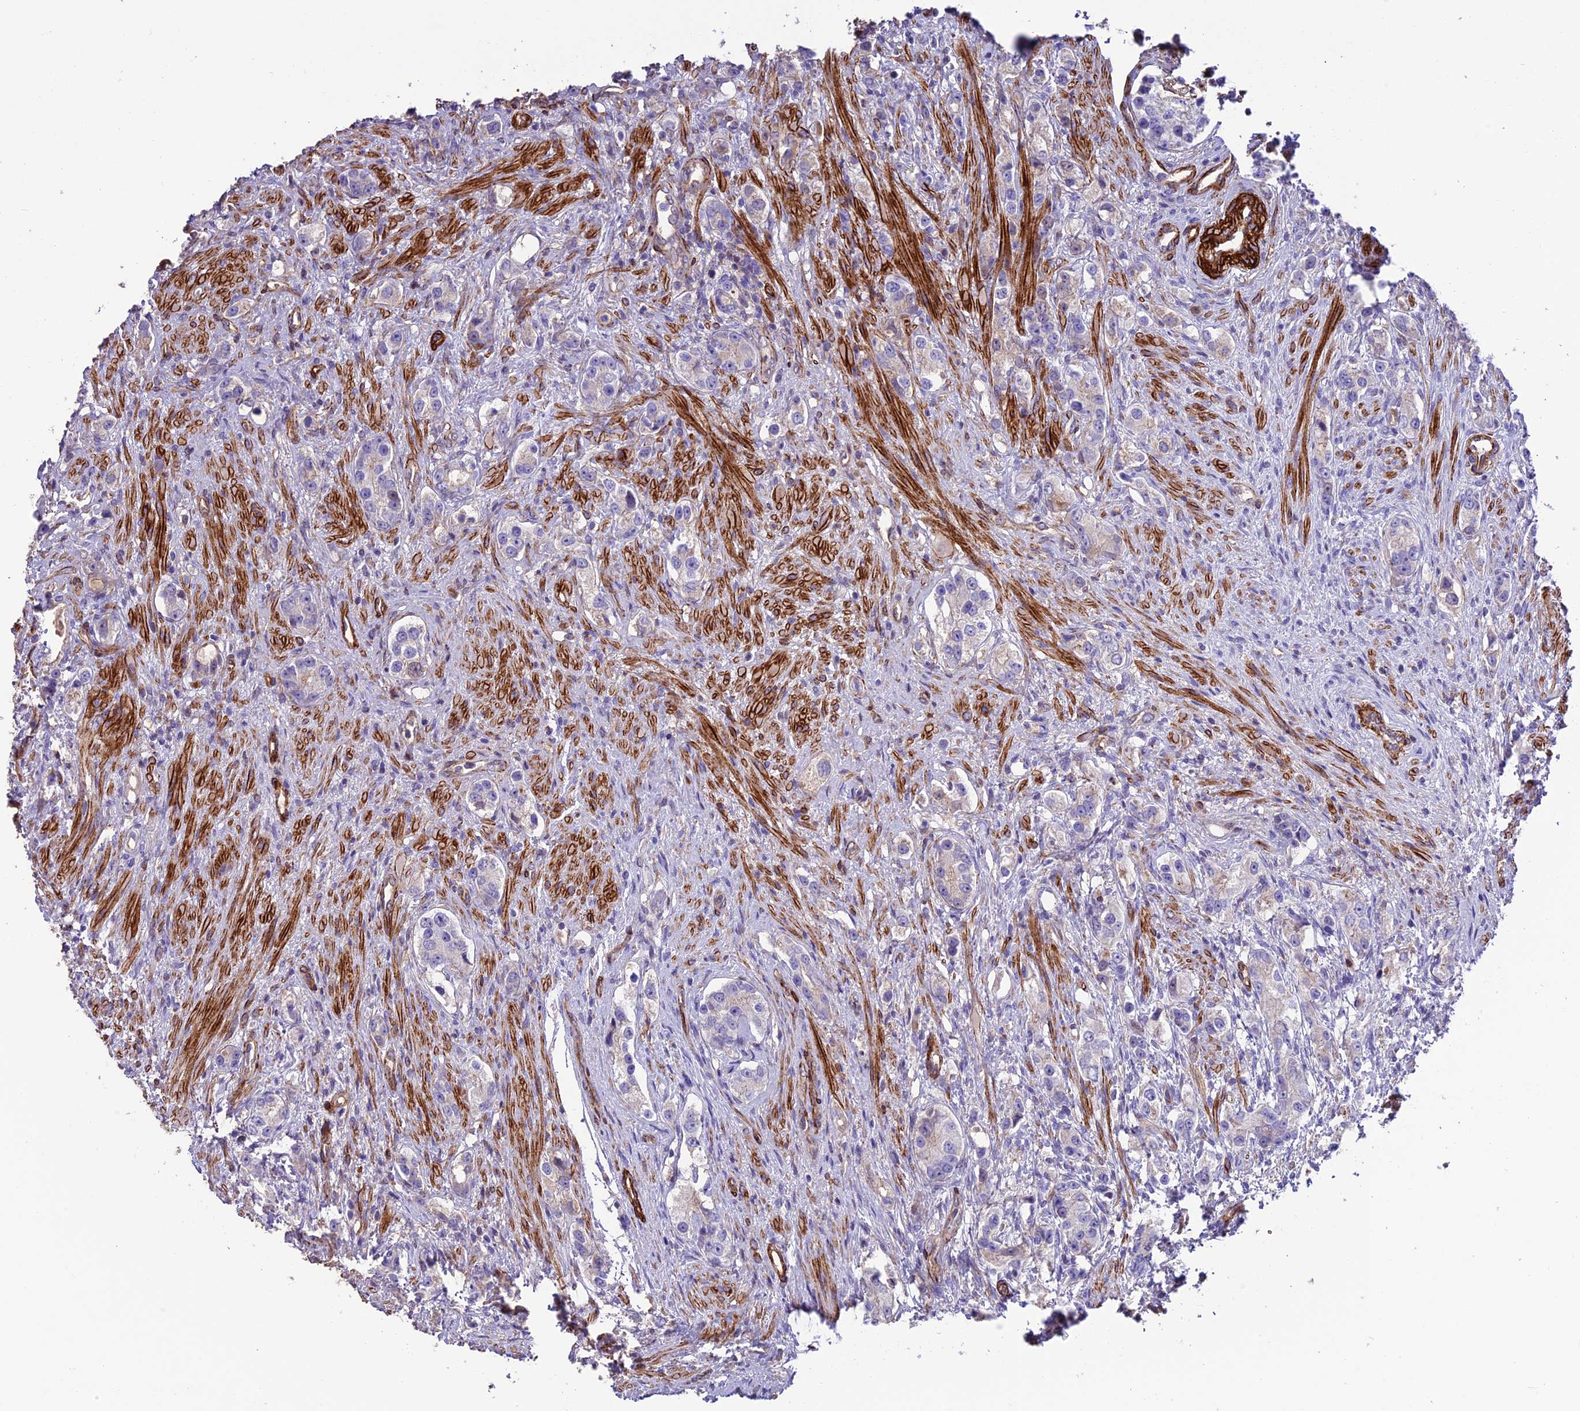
{"staining": {"intensity": "negative", "quantity": "none", "location": "none"}, "tissue": "prostate cancer", "cell_type": "Tumor cells", "image_type": "cancer", "snomed": [{"axis": "morphology", "description": "Adenocarcinoma, High grade"}, {"axis": "topography", "description": "Prostate"}], "caption": "IHC histopathology image of neoplastic tissue: prostate high-grade adenocarcinoma stained with DAB demonstrates no significant protein staining in tumor cells. Nuclei are stained in blue.", "gene": "REX1BD", "patient": {"sex": "male", "age": 63}}